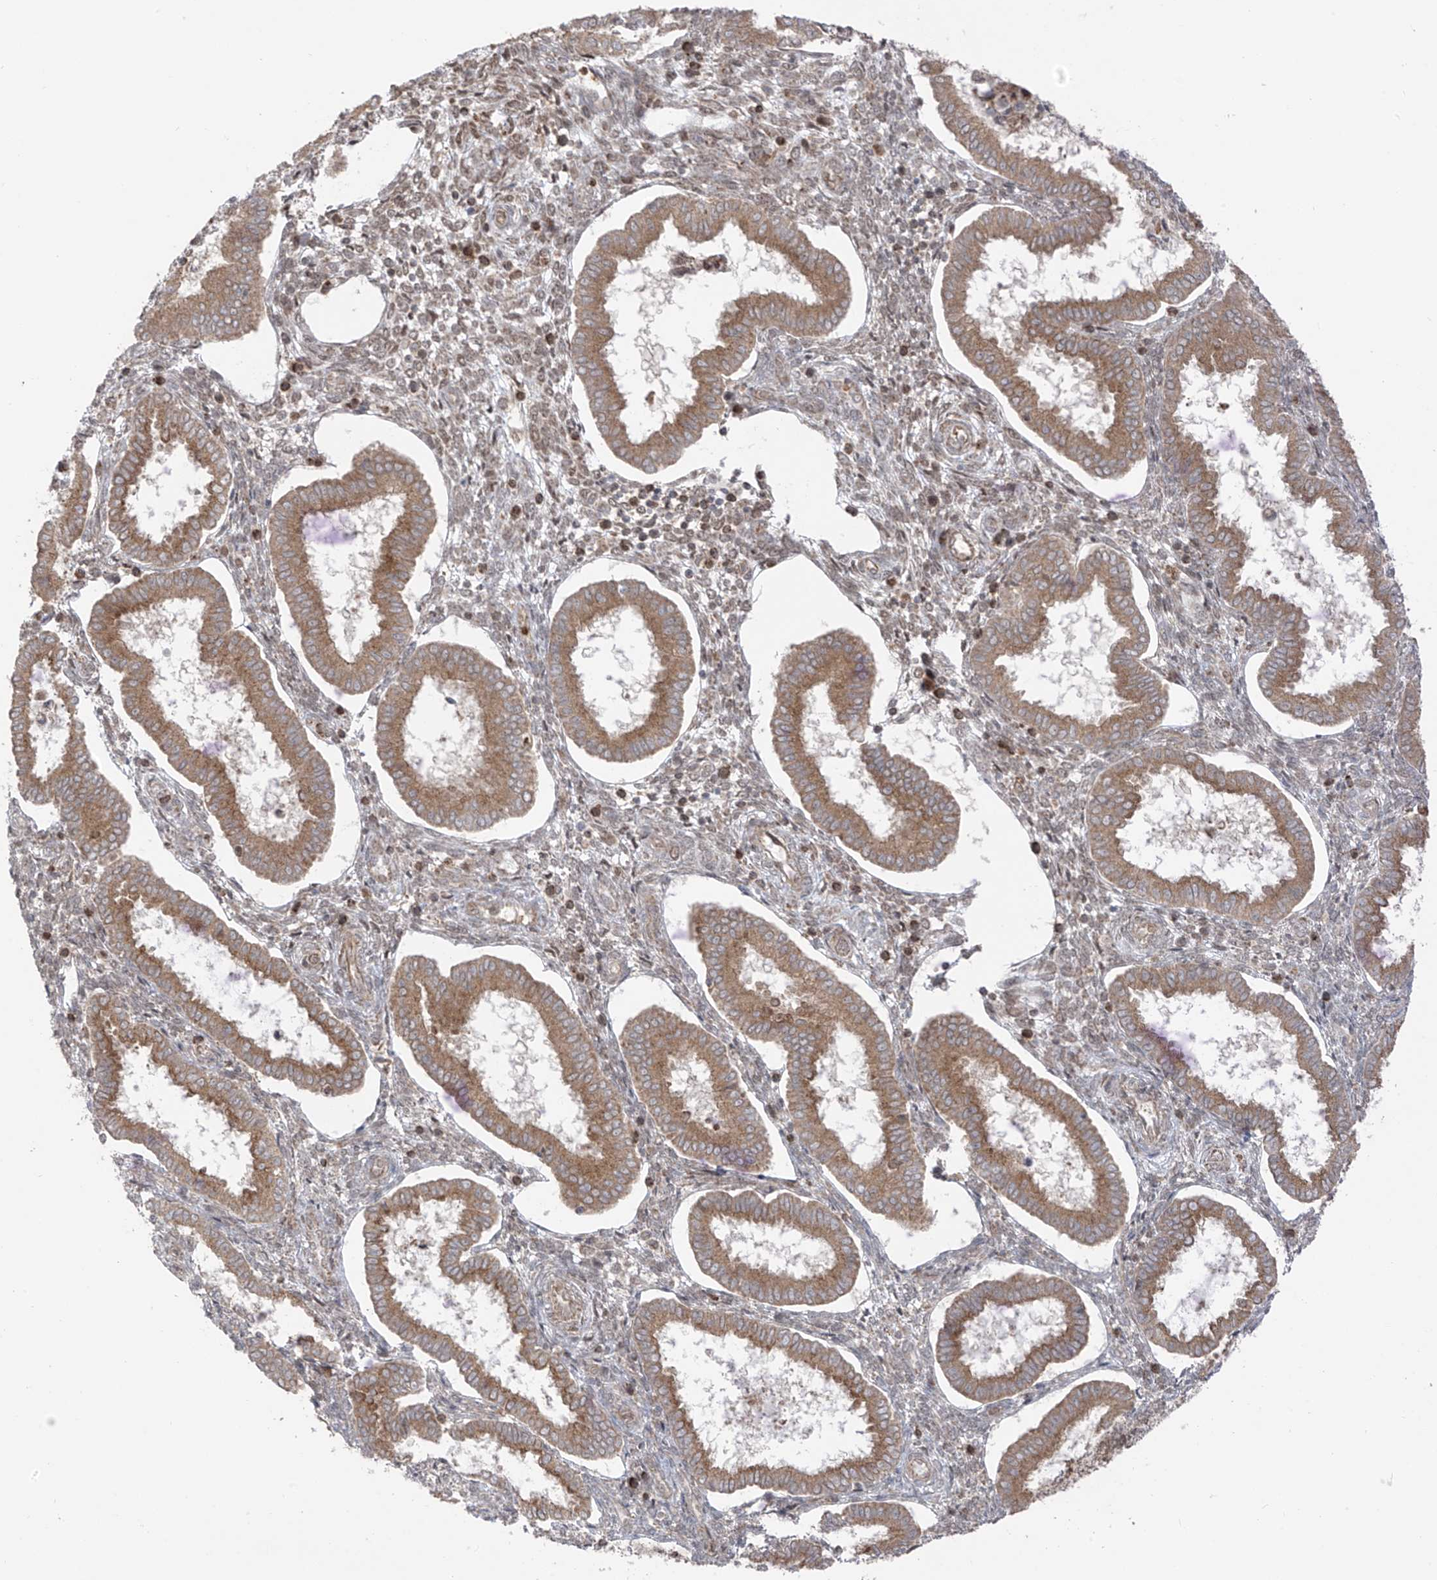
{"staining": {"intensity": "weak", "quantity": "25%-75%", "location": "cytoplasmic/membranous"}, "tissue": "endometrium", "cell_type": "Cells in endometrial stroma", "image_type": "normal", "snomed": [{"axis": "morphology", "description": "Normal tissue, NOS"}, {"axis": "topography", "description": "Endometrium"}], "caption": "IHC (DAB (3,3'-diaminobenzidine)) staining of benign endometrium reveals weak cytoplasmic/membranous protein positivity in about 25%-75% of cells in endometrial stroma. Nuclei are stained in blue.", "gene": "PDE11A", "patient": {"sex": "female", "age": 24}}